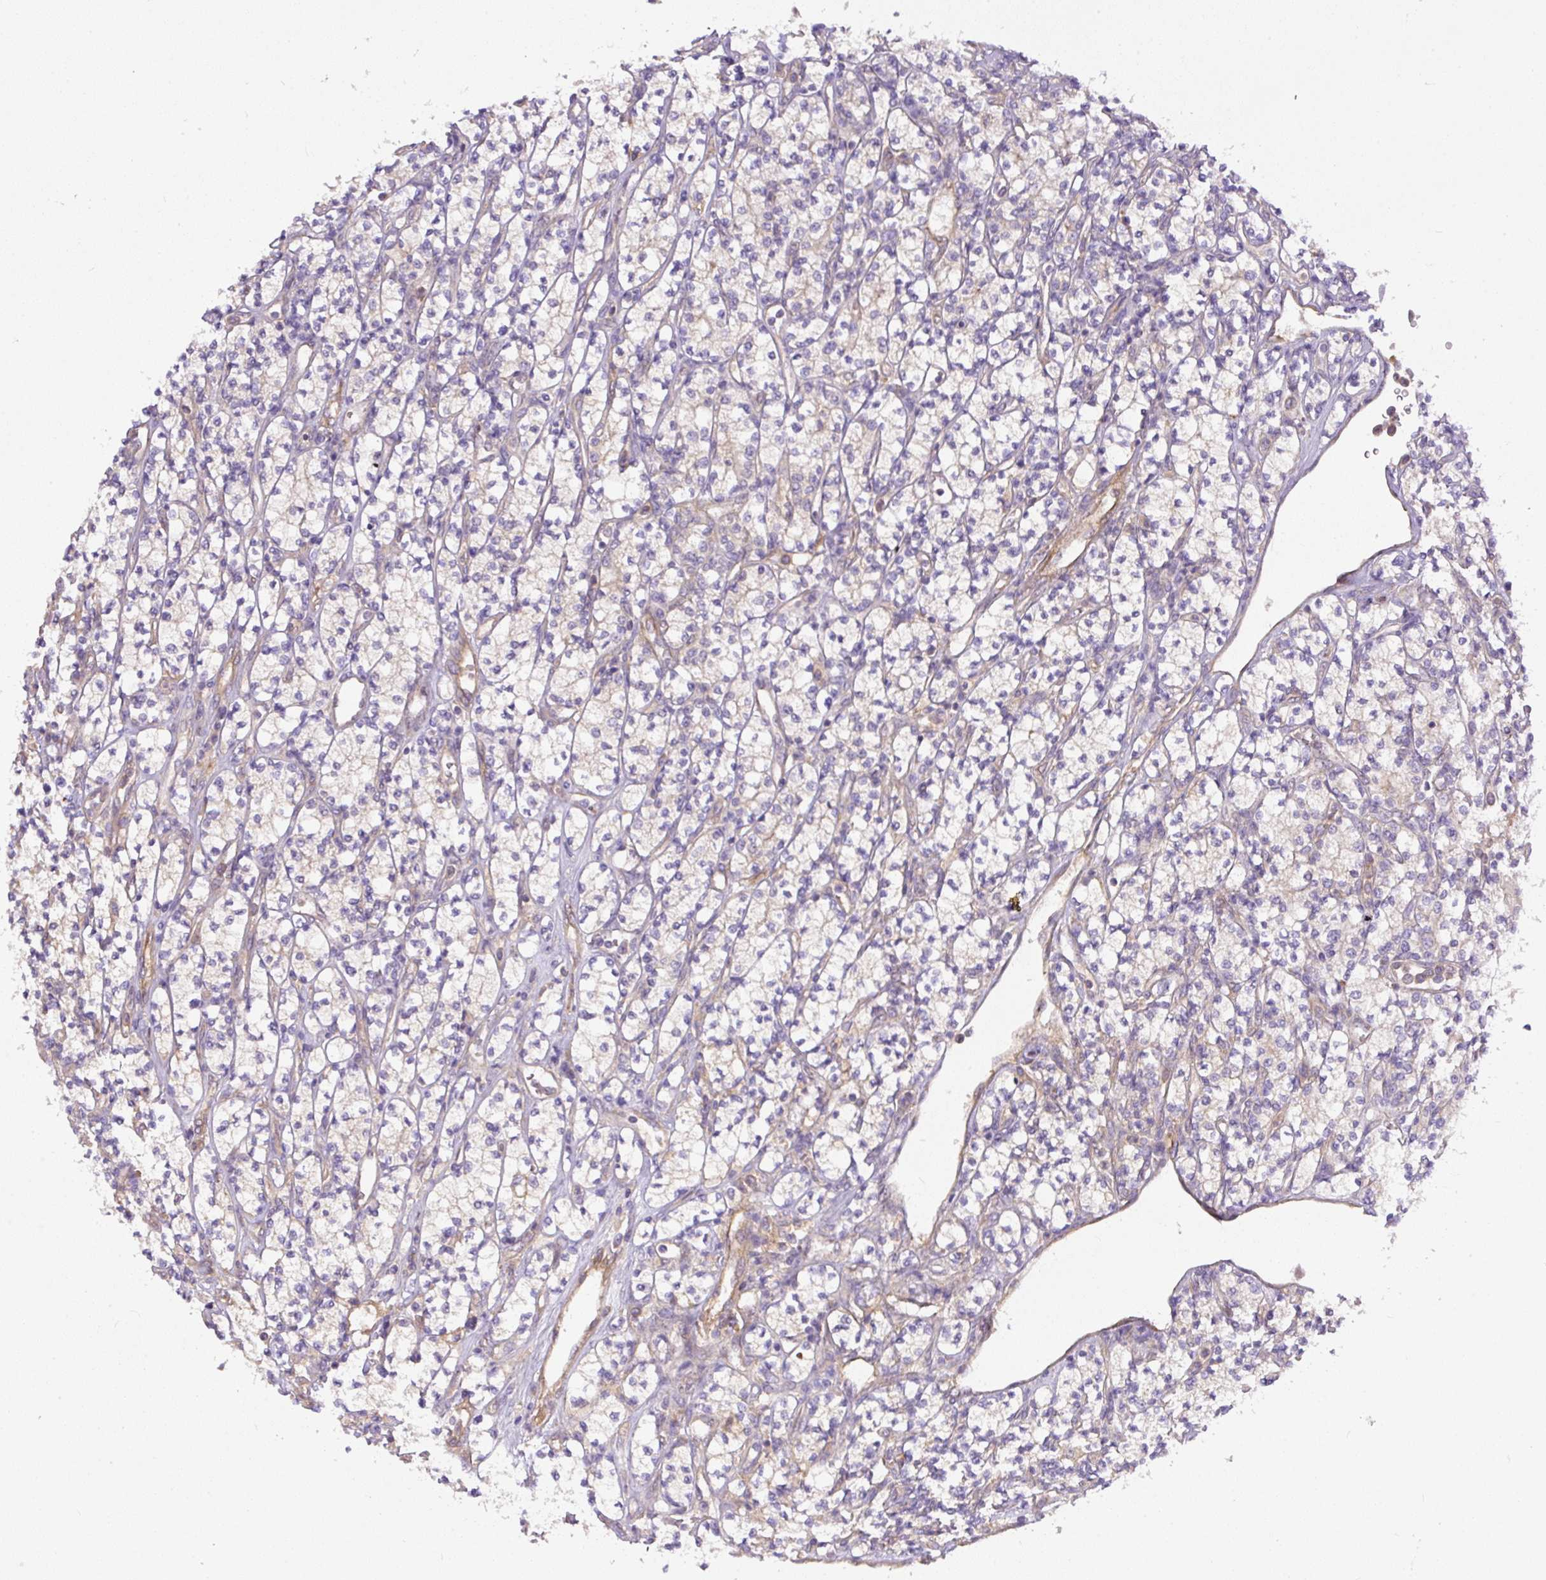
{"staining": {"intensity": "weak", "quantity": "<25%", "location": "cytoplasmic/membranous"}, "tissue": "renal cancer", "cell_type": "Tumor cells", "image_type": "cancer", "snomed": [{"axis": "morphology", "description": "Adenocarcinoma, NOS"}, {"axis": "topography", "description": "Kidney"}], "caption": "Immunohistochemistry histopathology image of renal cancer stained for a protein (brown), which exhibits no expression in tumor cells.", "gene": "DAPK1", "patient": {"sex": "male", "age": 77}}